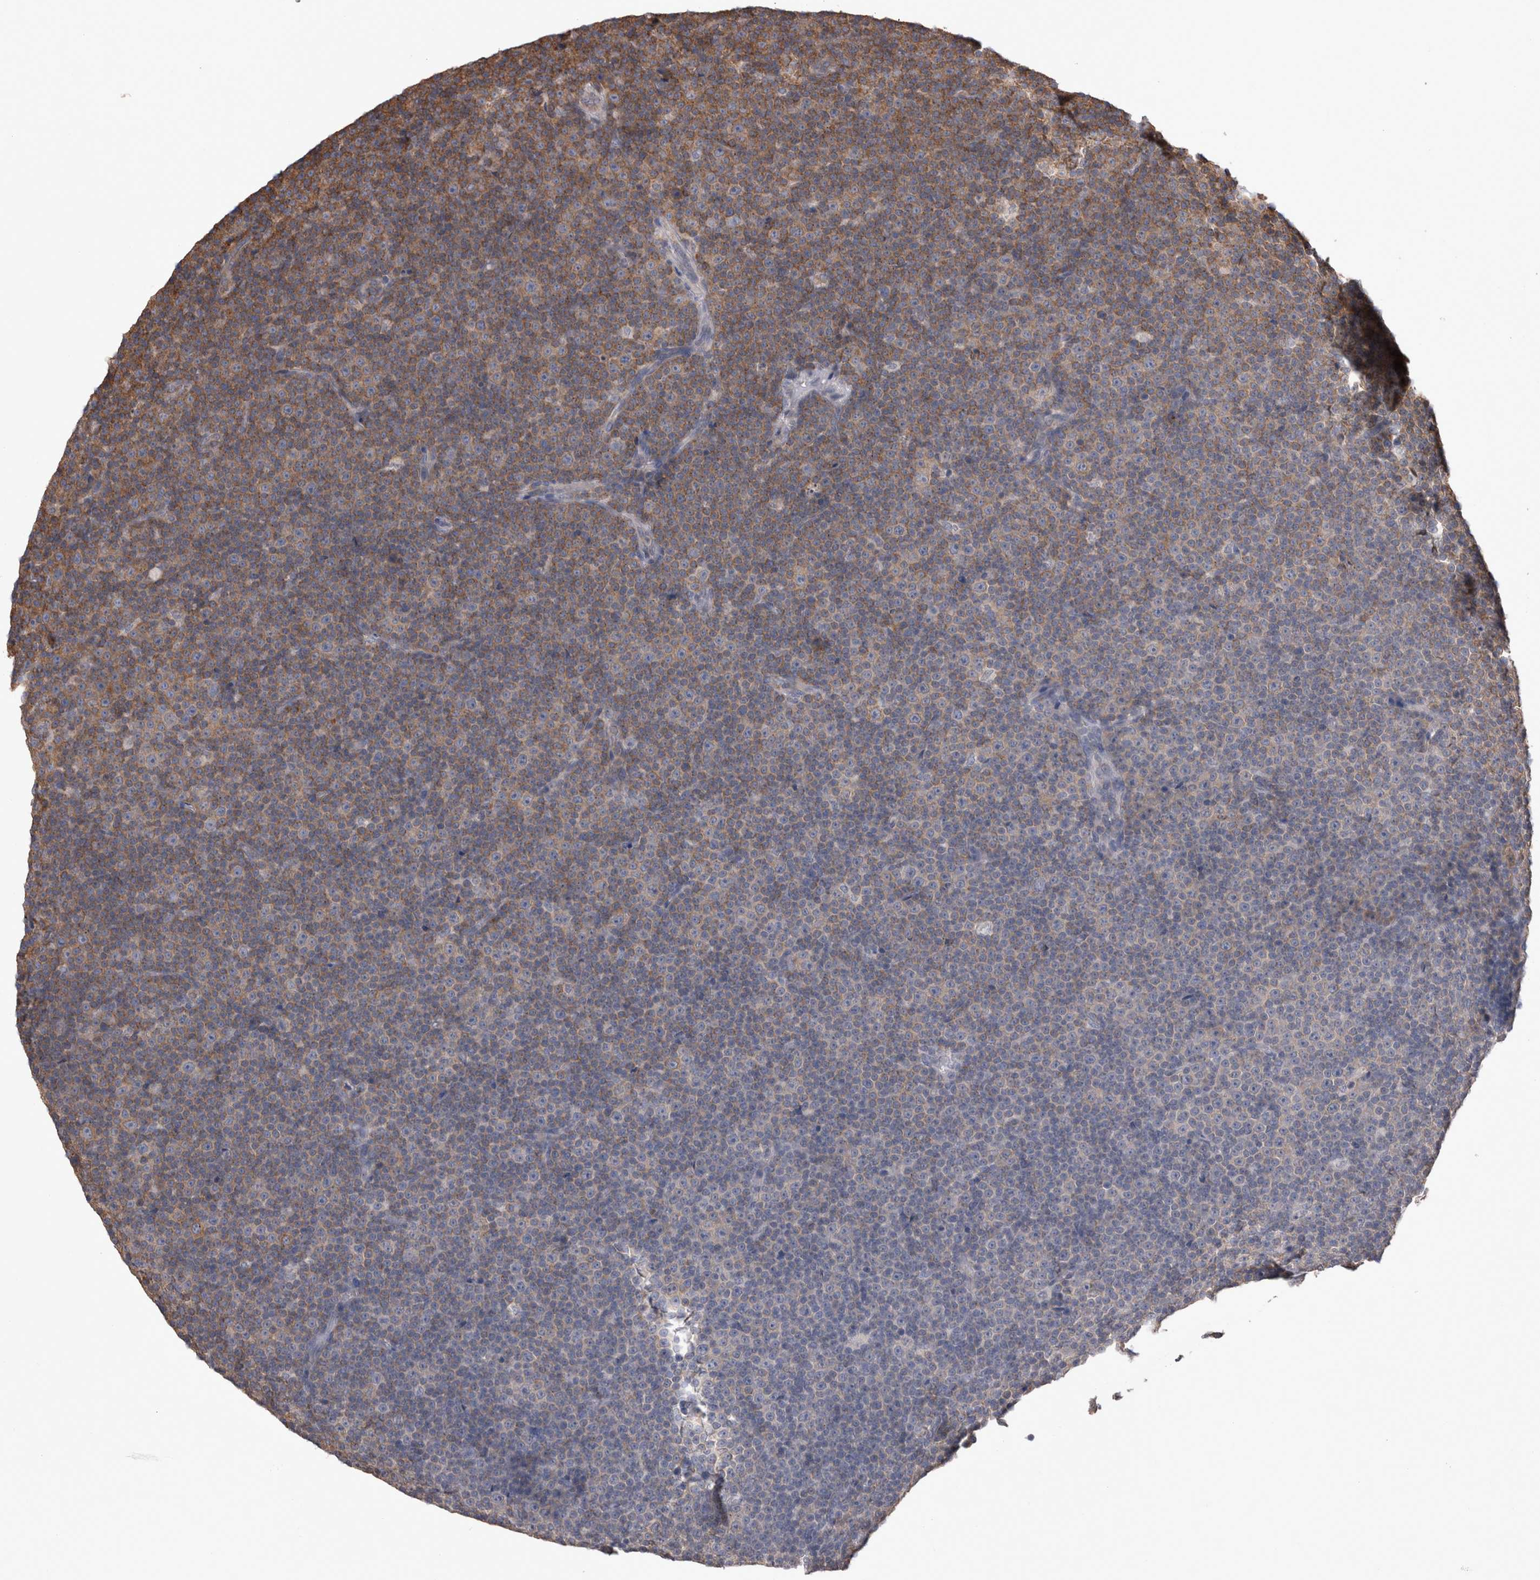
{"staining": {"intensity": "moderate", "quantity": "25%-75%", "location": "cytoplasmic/membranous"}, "tissue": "lymphoma", "cell_type": "Tumor cells", "image_type": "cancer", "snomed": [{"axis": "morphology", "description": "Malignant lymphoma, non-Hodgkin's type, Low grade"}, {"axis": "topography", "description": "Lymph node"}], "caption": "A brown stain shows moderate cytoplasmic/membranous positivity of a protein in human low-grade malignant lymphoma, non-Hodgkin's type tumor cells.", "gene": "DDX6", "patient": {"sex": "female", "age": 67}}